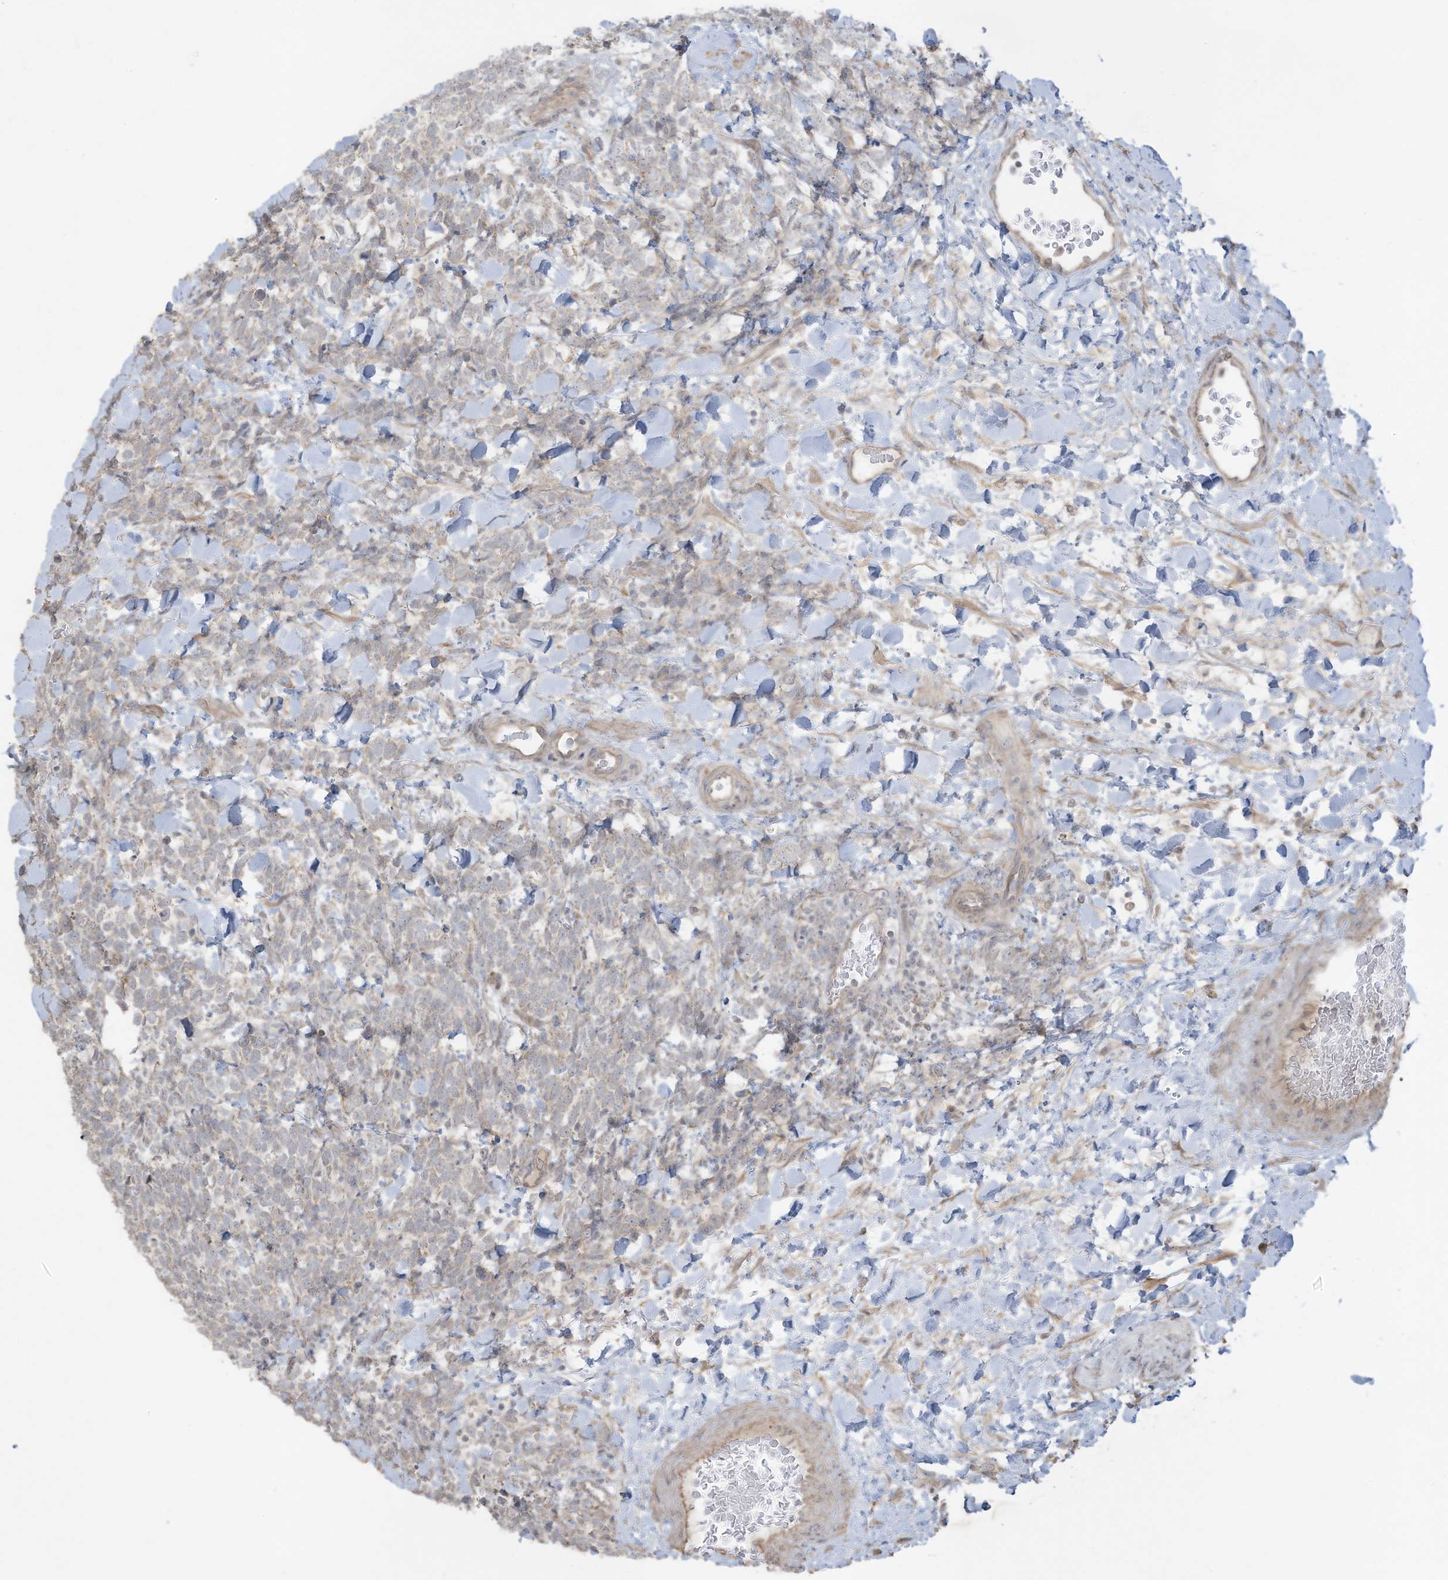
{"staining": {"intensity": "negative", "quantity": "none", "location": "none"}, "tissue": "urothelial cancer", "cell_type": "Tumor cells", "image_type": "cancer", "snomed": [{"axis": "morphology", "description": "Urothelial carcinoma, High grade"}, {"axis": "topography", "description": "Urinary bladder"}], "caption": "The immunohistochemistry image has no significant positivity in tumor cells of urothelial cancer tissue. The staining was performed using DAB to visualize the protein expression in brown, while the nuclei were stained in blue with hematoxylin (Magnification: 20x).", "gene": "MAGIX", "patient": {"sex": "female", "age": 82}}